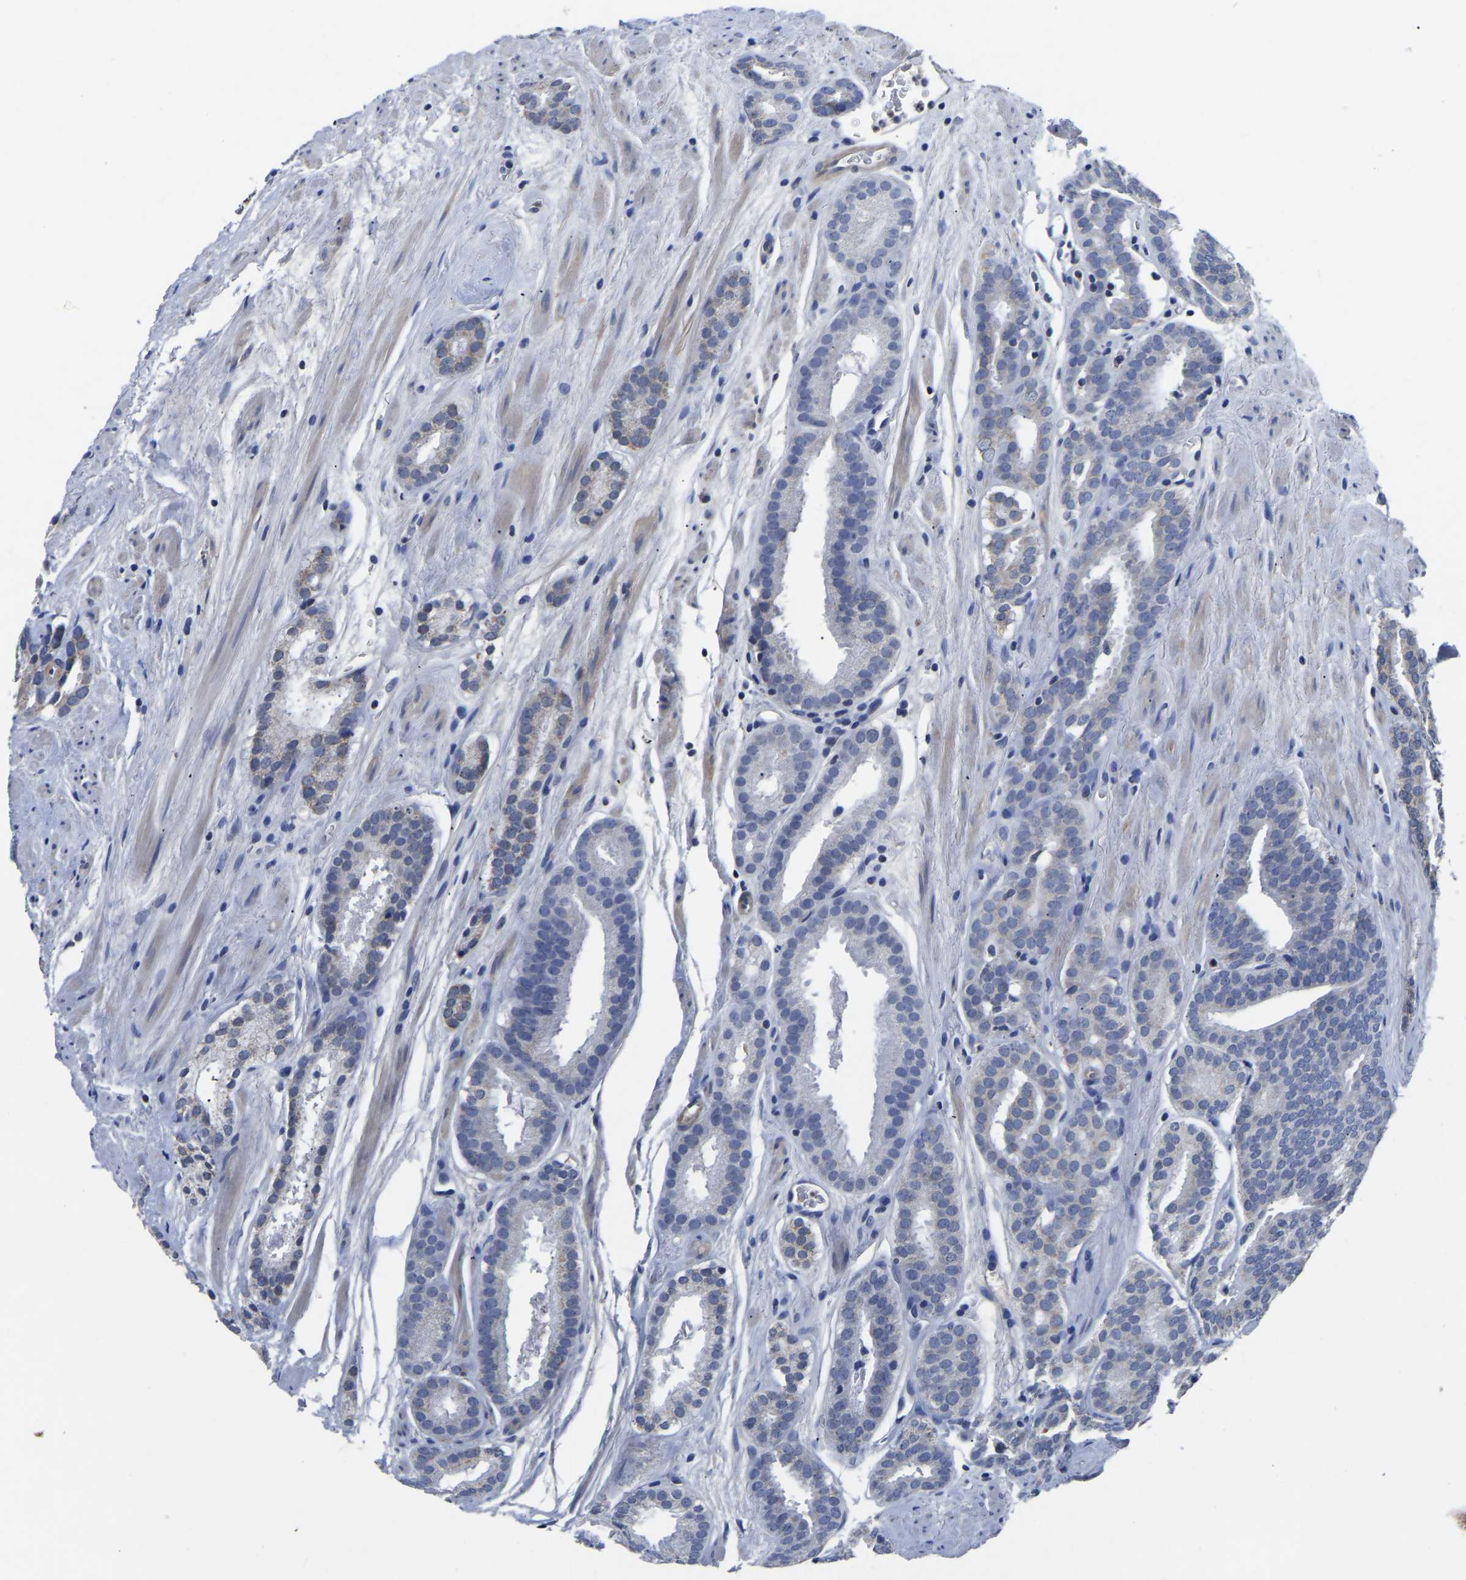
{"staining": {"intensity": "weak", "quantity": "<25%", "location": "cytoplasmic/membranous"}, "tissue": "prostate cancer", "cell_type": "Tumor cells", "image_type": "cancer", "snomed": [{"axis": "morphology", "description": "Adenocarcinoma, Low grade"}, {"axis": "topography", "description": "Prostate"}], "caption": "Immunohistochemical staining of human prostate cancer demonstrates no significant expression in tumor cells.", "gene": "FGD5", "patient": {"sex": "male", "age": 69}}